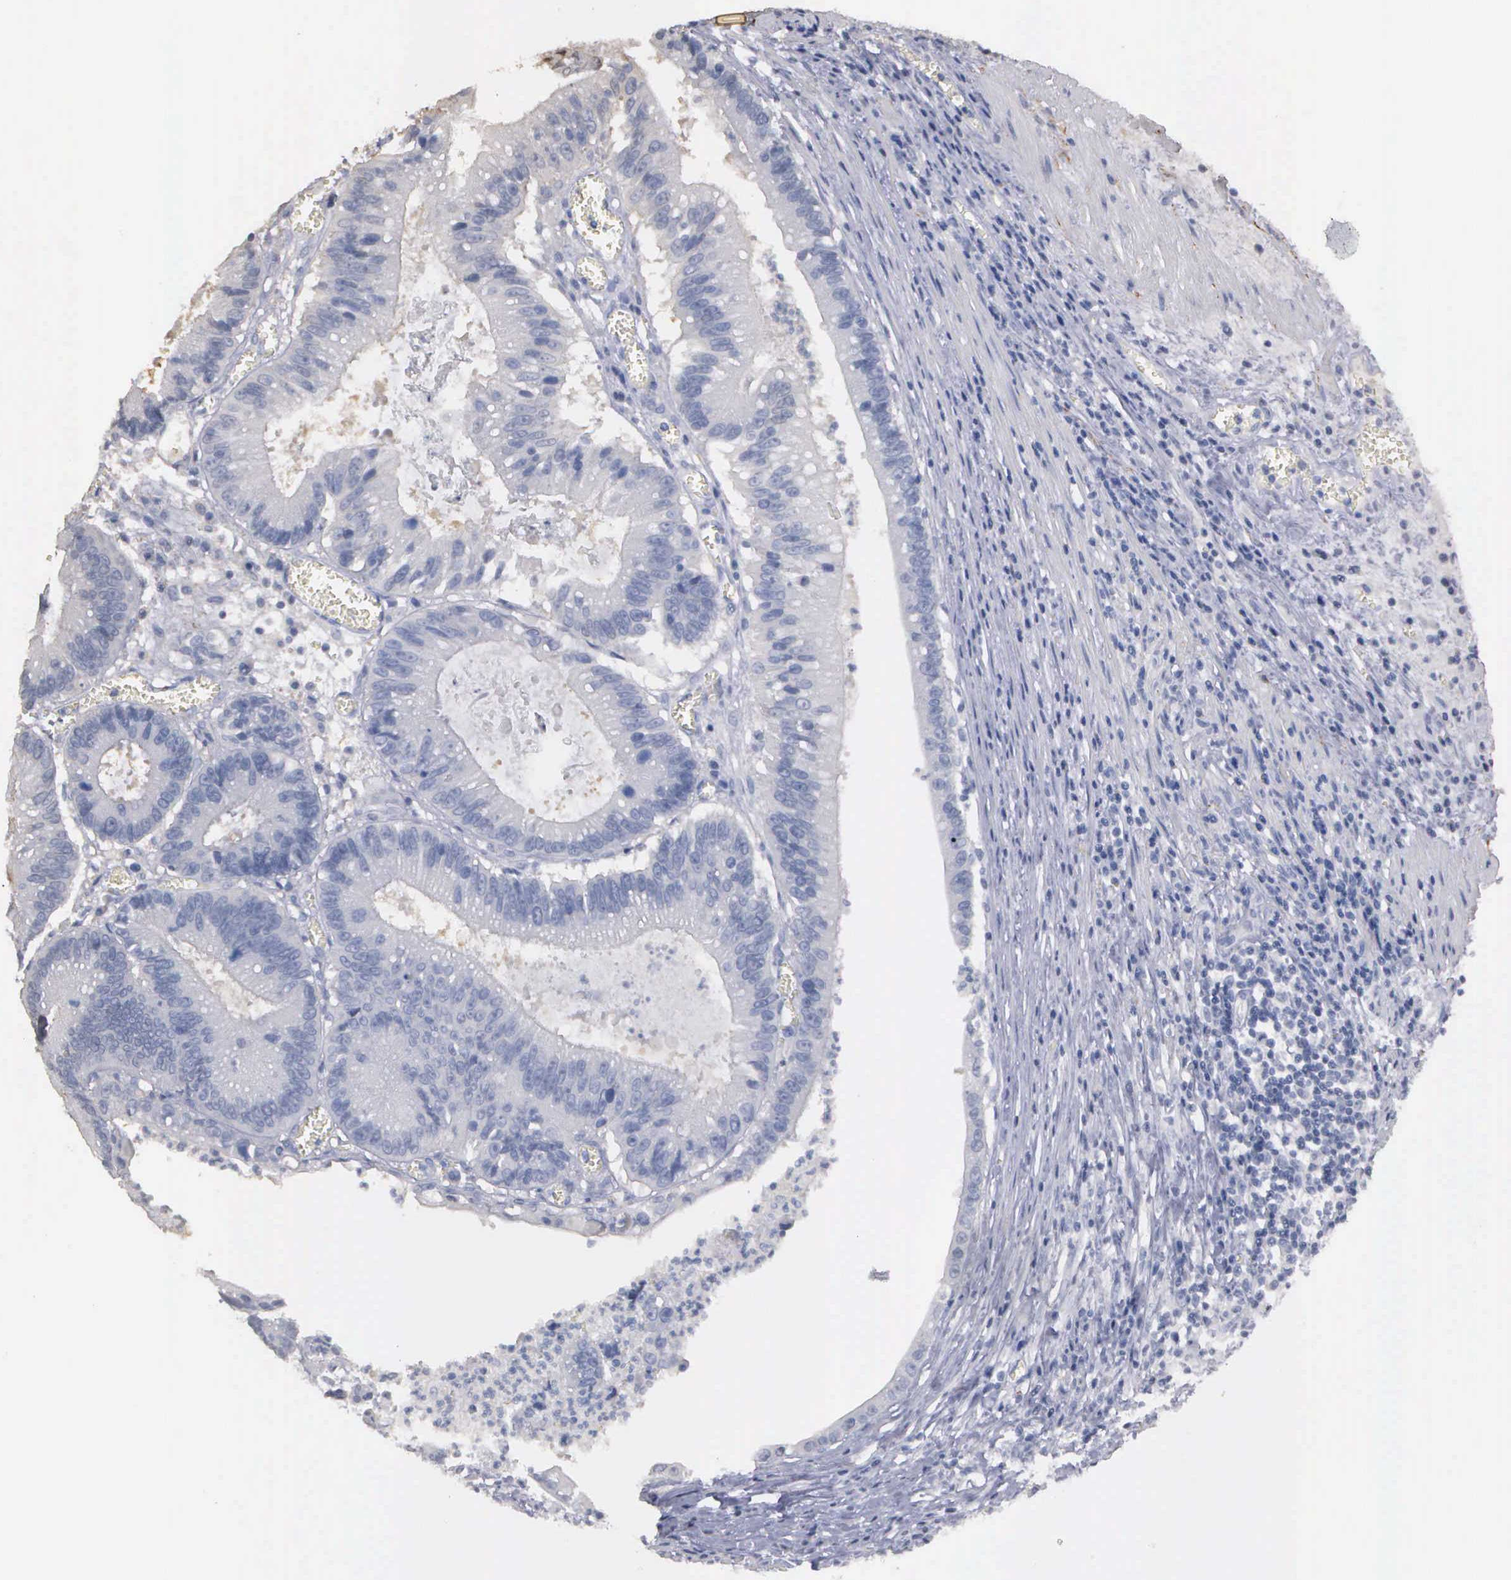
{"staining": {"intensity": "negative", "quantity": "none", "location": "none"}, "tissue": "colorectal cancer", "cell_type": "Tumor cells", "image_type": "cancer", "snomed": [{"axis": "morphology", "description": "Adenocarcinoma, NOS"}, {"axis": "topography", "description": "Rectum"}], "caption": "DAB (3,3'-diaminobenzidine) immunohistochemical staining of human colorectal cancer (adenocarcinoma) exhibits no significant staining in tumor cells.", "gene": "ENO3", "patient": {"sex": "female", "age": 81}}